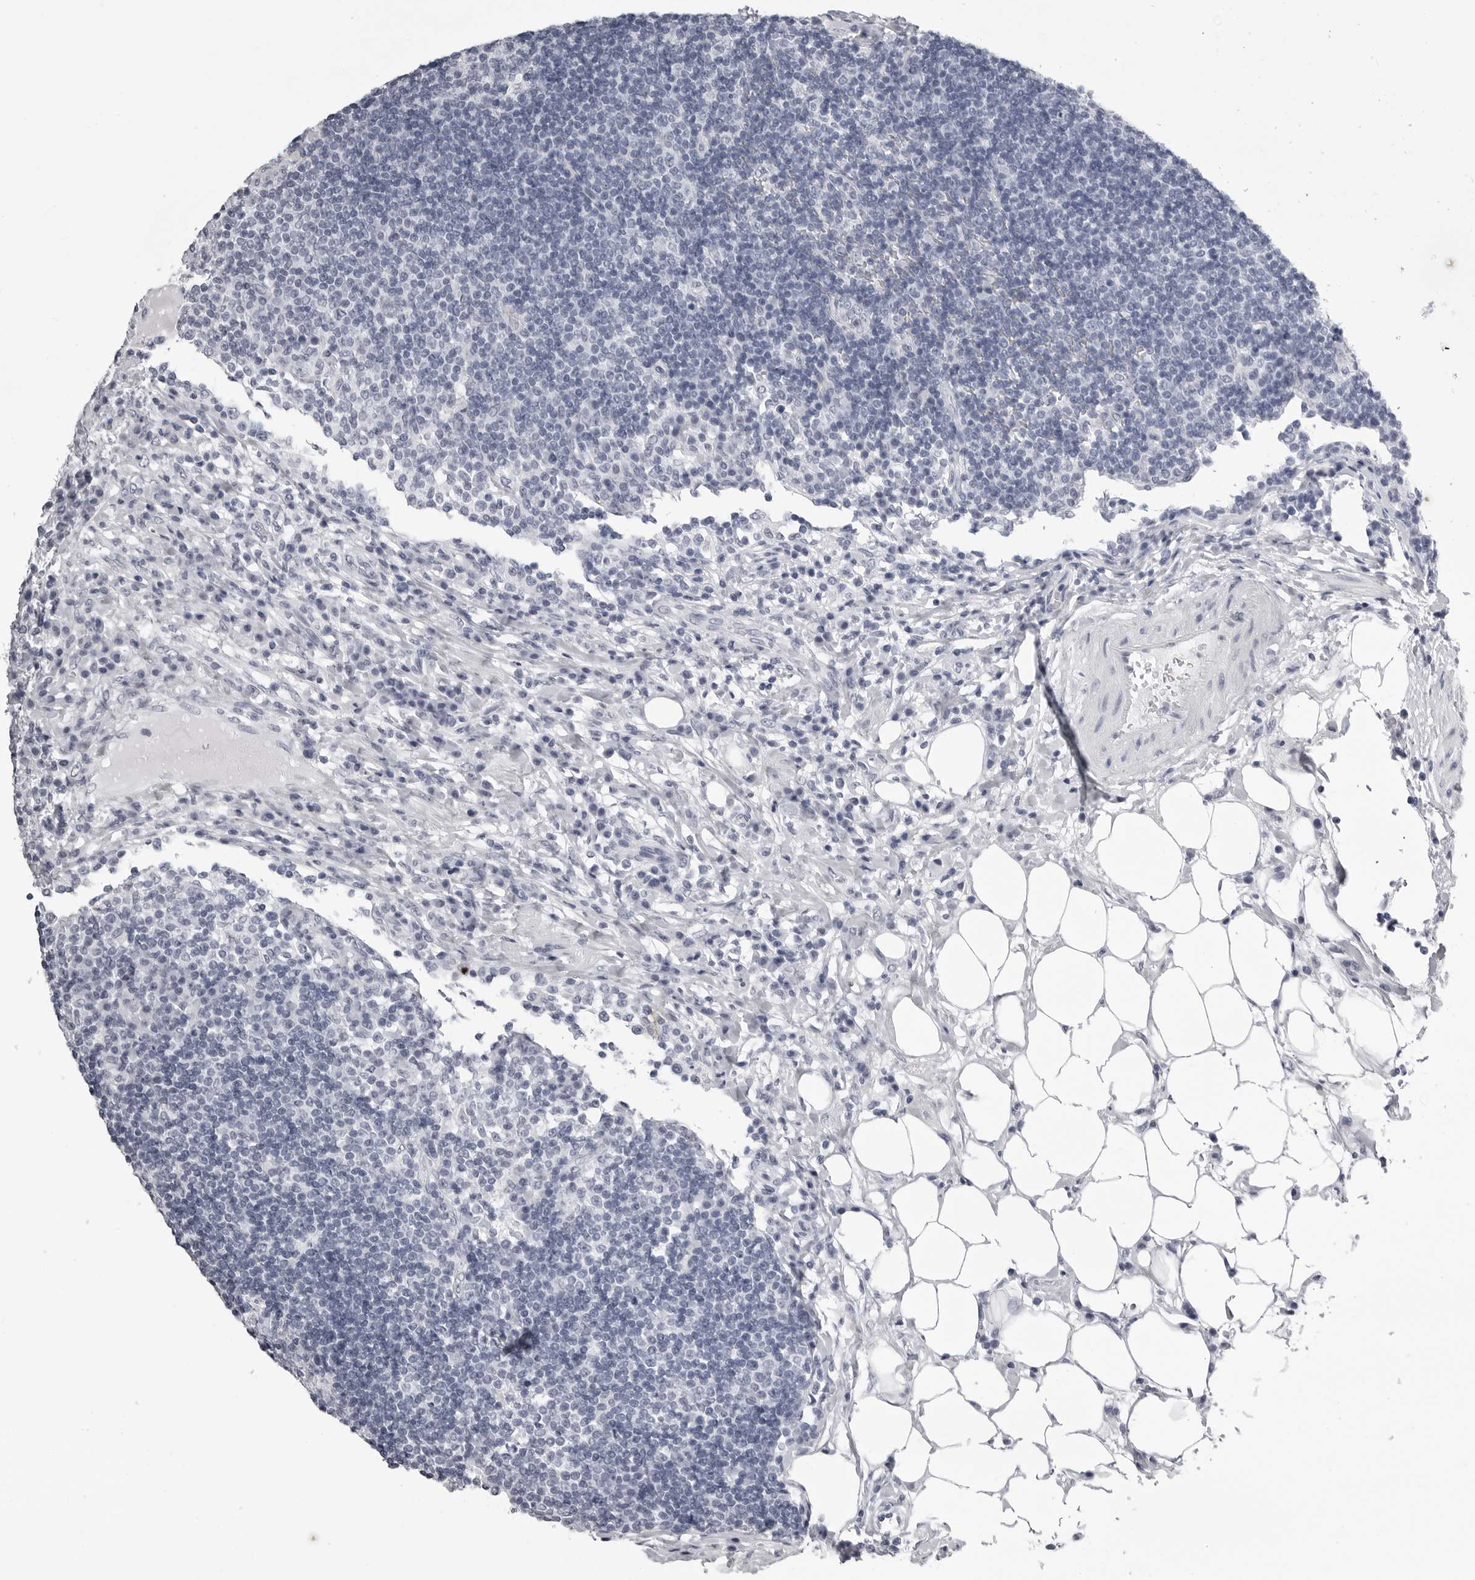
{"staining": {"intensity": "negative", "quantity": "none", "location": "none"}, "tissue": "lymph node", "cell_type": "Germinal center cells", "image_type": "normal", "snomed": [{"axis": "morphology", "description": "Normal tissue, NOS"}, {"axis": "topography", "description": "Lymph node"}], "caption": "Lymph node was stained to show a protein in brown. There is no significant staining in germinal center cells. (DAB immunohistochemistry visualized using brightfield microscopy, high magnification).", "gene": "BPIFA1", "patient": {"sex": "female", "age": 53}}